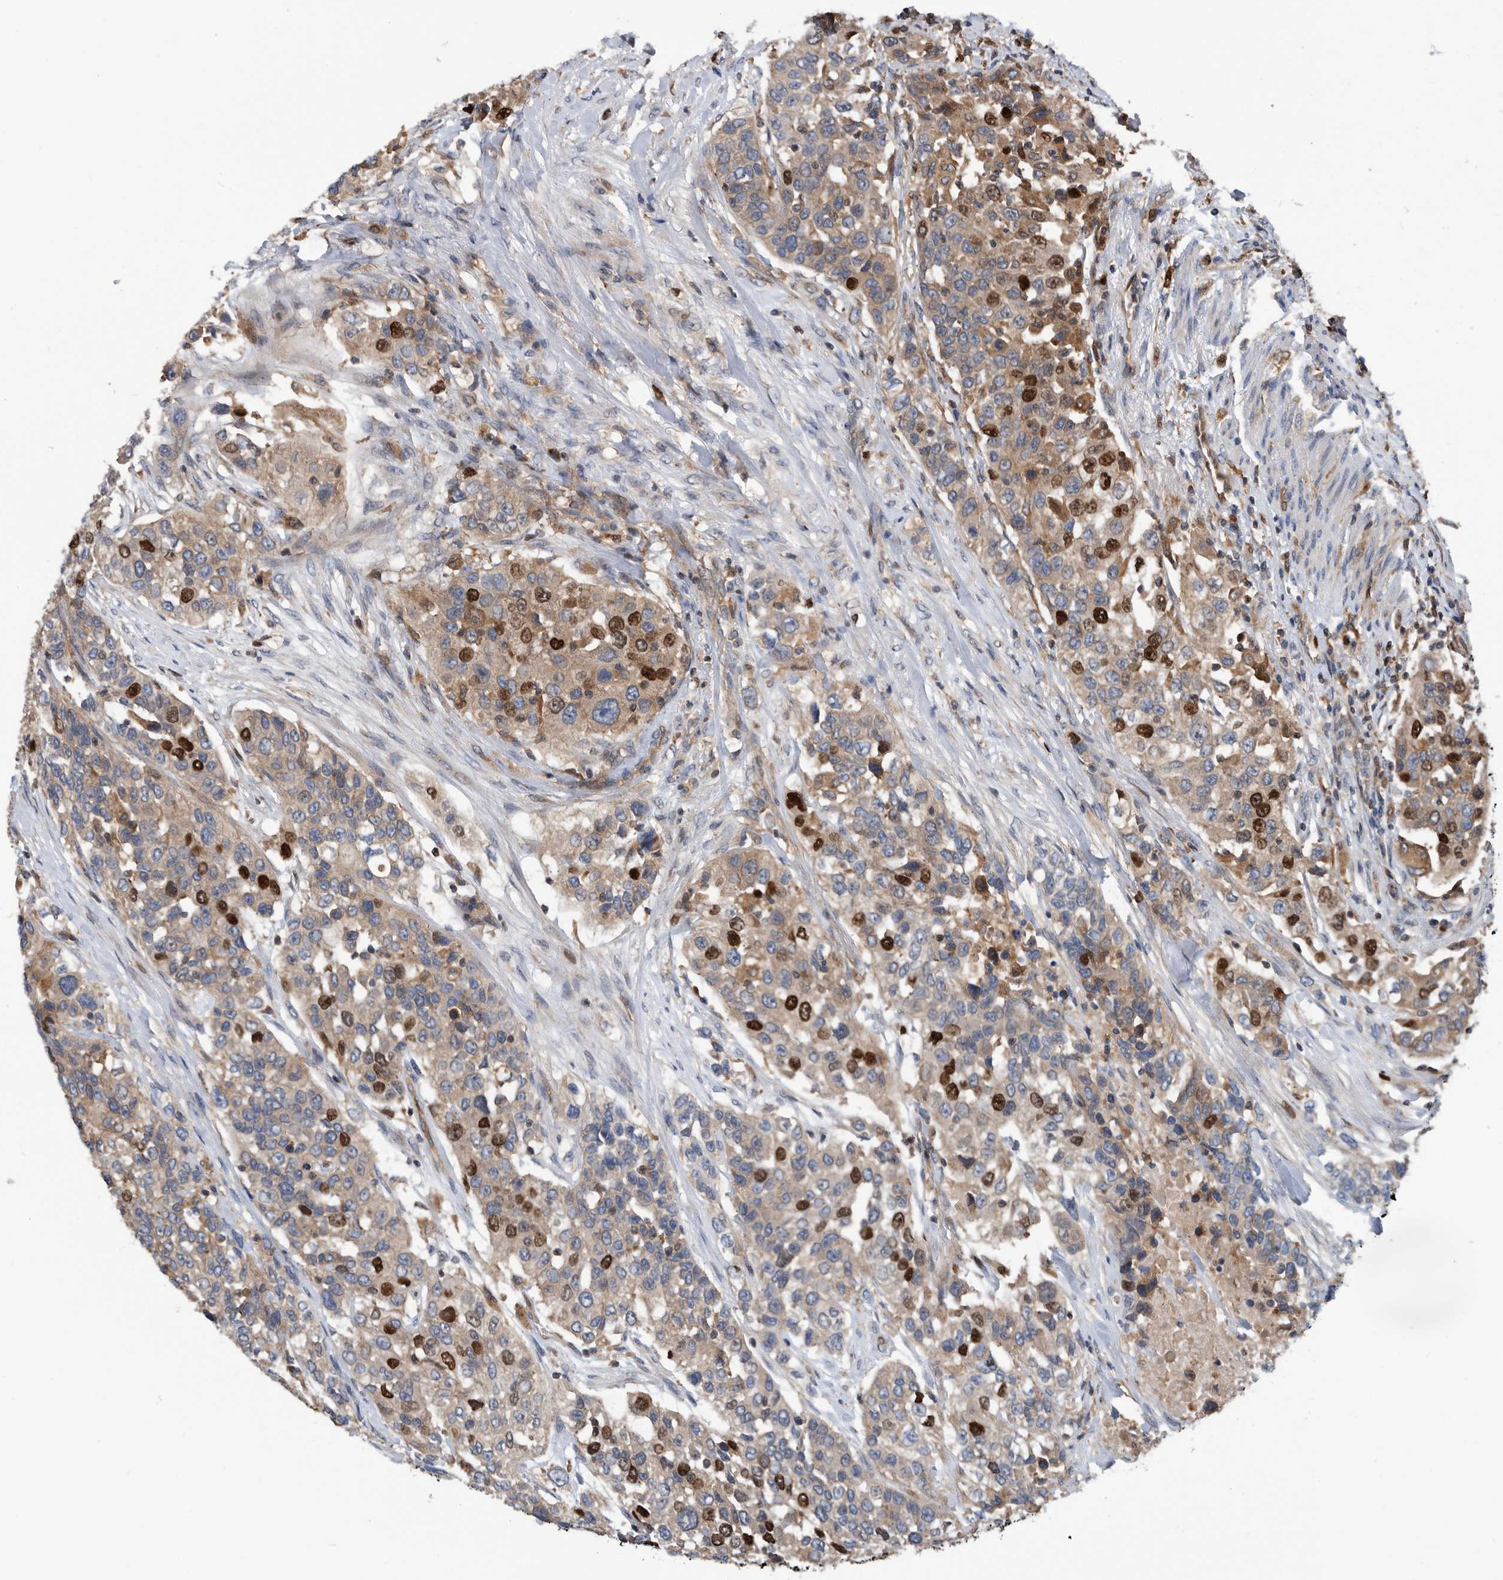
{"staining": {"intensity": "strong", "quantity": "25%-75%", "location": "cytoplasmic/membranous,nuclear"}, "tissue": "urothelial cancer", "cell_type": "Tumor cells", "image_type": "cancer", "snomed": [{"axis": "morphology", "description": "Urothelial carcinoma, High grade"}, {"axis": "topography", "description": "Urinary bladder"}], "caption": "Immunohistochemical staining of human urothelial carcinoma (high-grade) demonstrates high levels of strong cytoplasmic/membranous and nuclear protein positivity in about 25%-75% of tumor cells.", "gene": "ATAD2", "patient": {"sex": "female", "age": 80}}